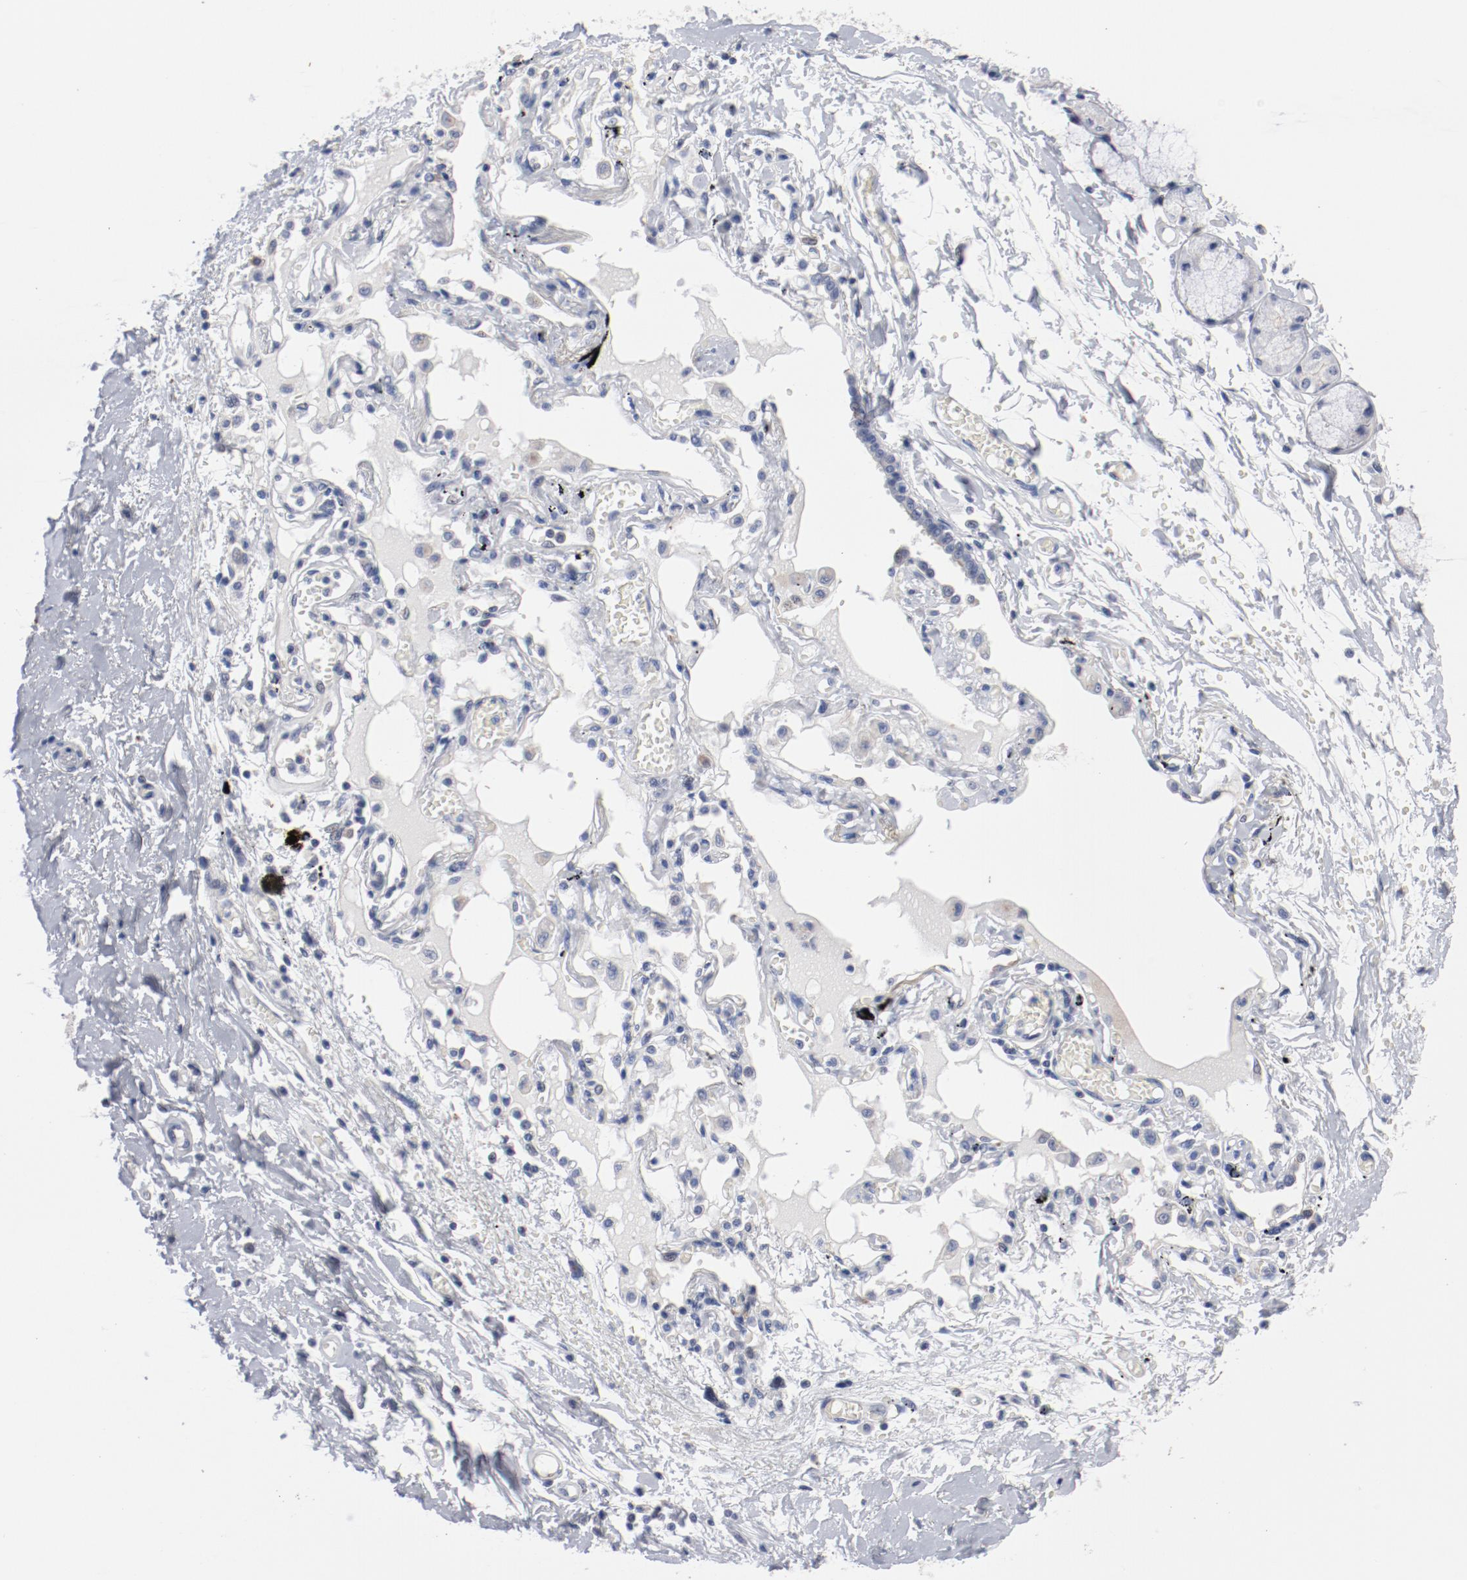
{"staining": {"intensity": "negative", "quantity": "none", "location": "none"}, "tissue": "bronchus", "cell_type": "Respiratory epithelial cells", "image_type": "normal", "snomed": [{"axis": "morphology", "description": "Normal tissue, NOS"}, {"axis": "topography", "description": "Bronchus"}, {"axis": "topography", "description": "Lung"}], "caption": "Histopathology image shows no protein positivity in respiratory epithelial cells of benign bronchus. (DAB (3,3'-diaminobenzidine) immunohistochemistry, high magnification).", "gene": "GPR143", "patient": {"sex": "female", "age": 56}}